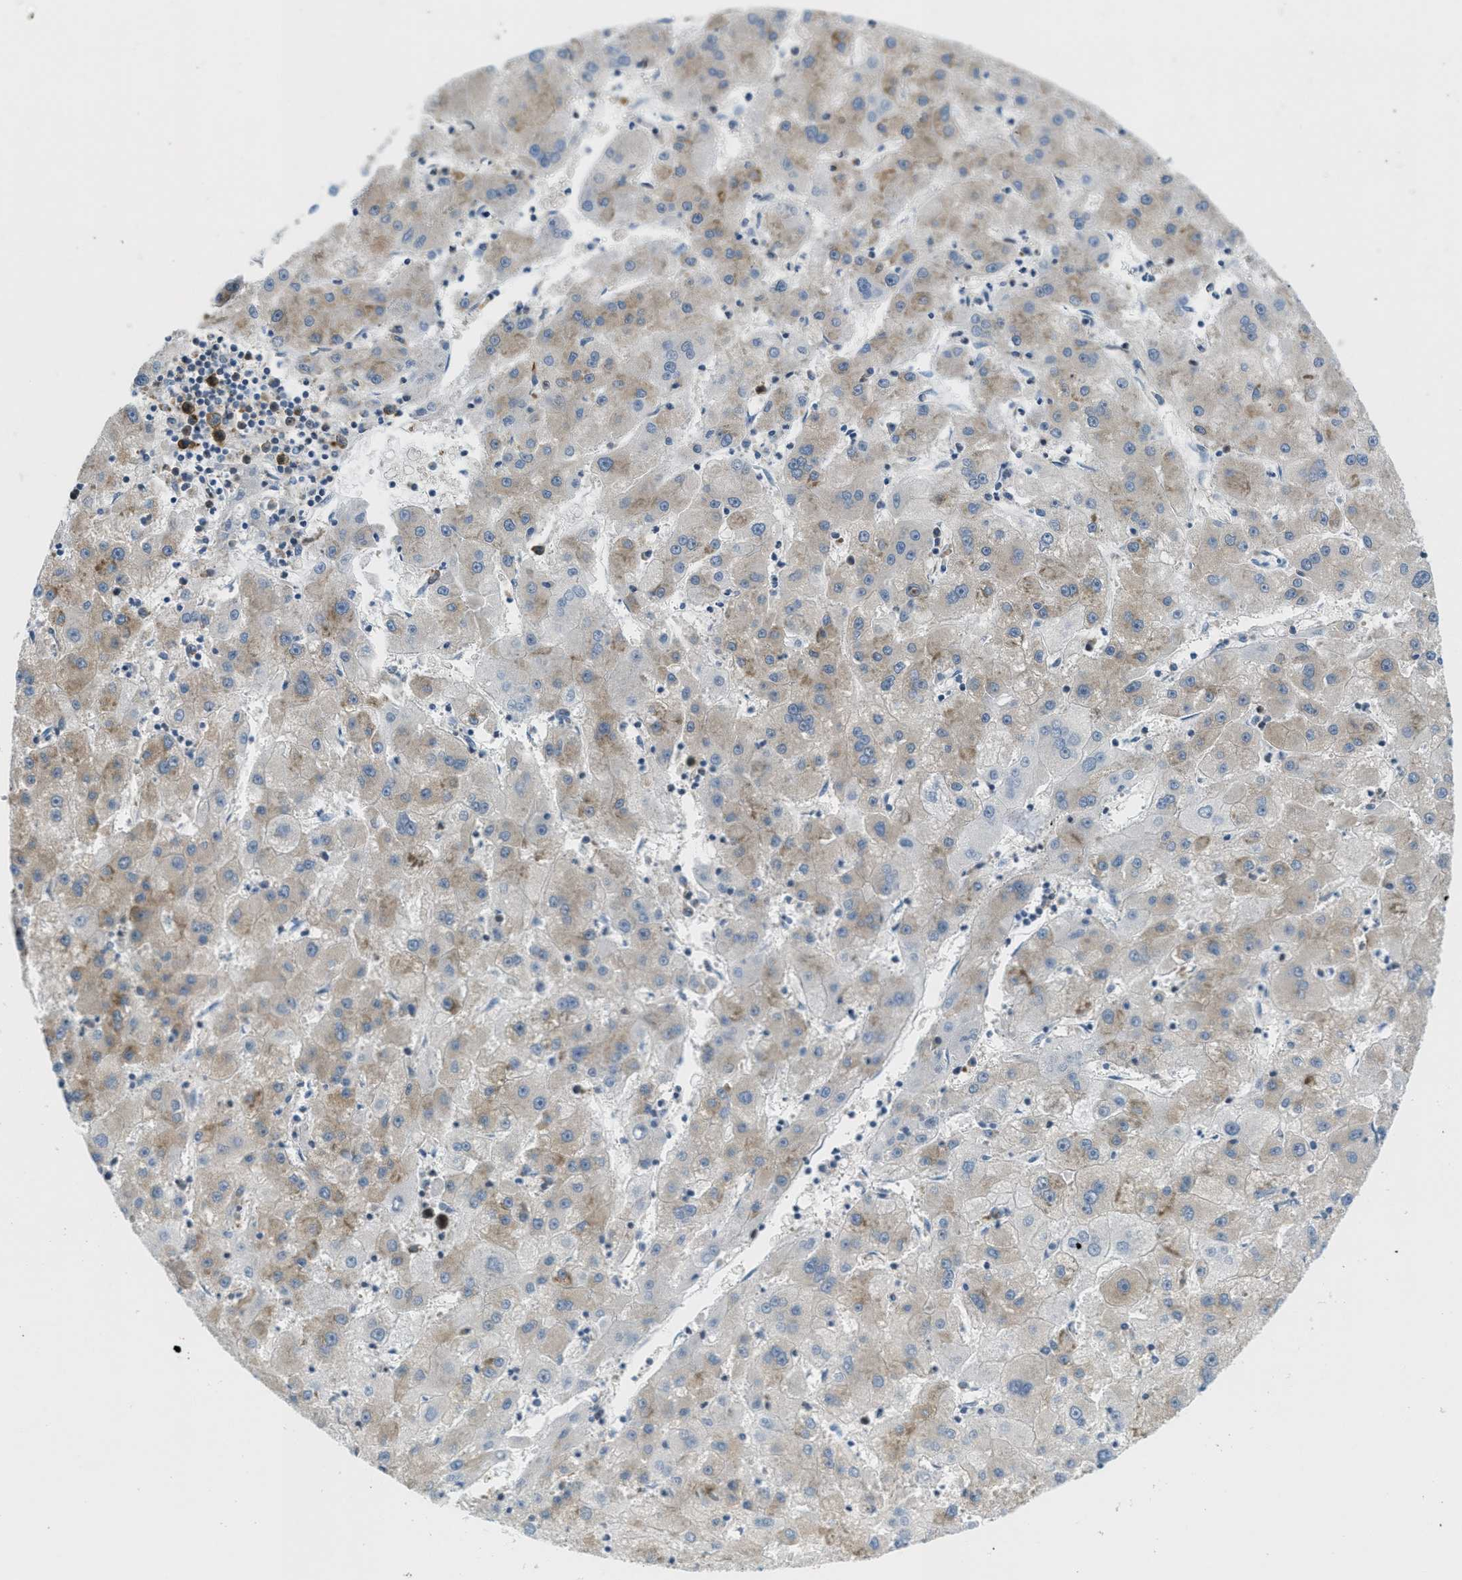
{"staining": {"intensity": "weak", "quantity": "25%-75%", "location": "cytoplasmic/membranous"}, "tissue": "liver cancer", "cell_type": "Tumor cells", "image_type": "cancer", "snomed": [{"axis": "morphology", "description": "Carcinoma, Hepatocellular, NOS"}, {"axis": "topography", "description": "Liver"}], "caption": "Protein staining of liver cancer tissue reveals weak cytoplasmic/membranous expression in about 25%-75% of tumor cells.", "gene": "ABCF1", "patient": {"sex": "male", "age": 72}}